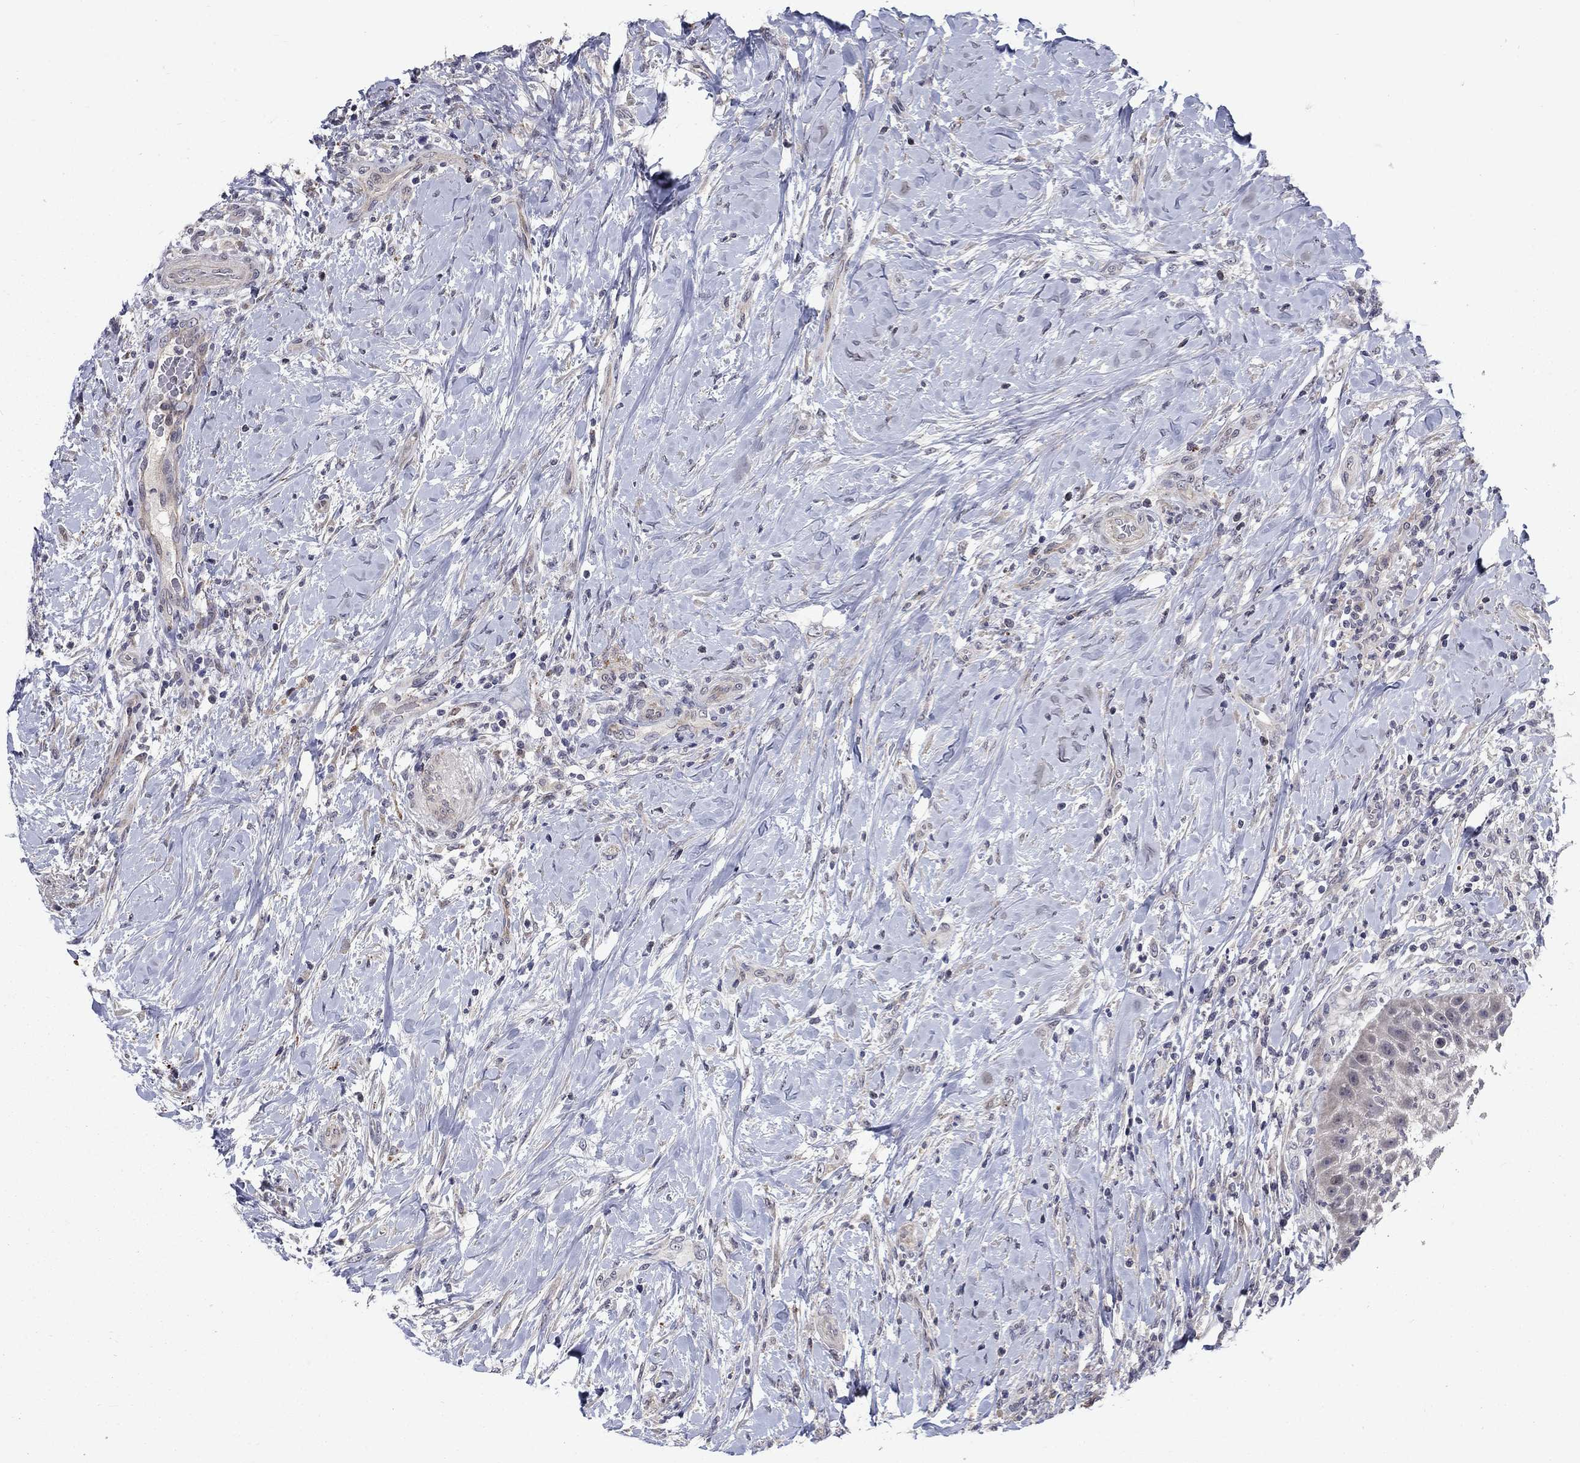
{"staining": {"intensity": "negative", "quantity": "none", "location": "none"}, "tissue": "head and neck cancer", "cell_type": "Tumor cells", "image_type": "cancer", "snomed": [{"axis": "morphology", "description": "Squamous cell carcinoma, NOS"}, {"axis": "topography", "description": "Head-Neck"}], "caption": "A photomicrograph of squamous cell carcinoma (head and neck) stained for a protein displays no brown staining in tumor cells.", "gene": "FAM3B", "patient": {"sex": "male", "age": 69}}